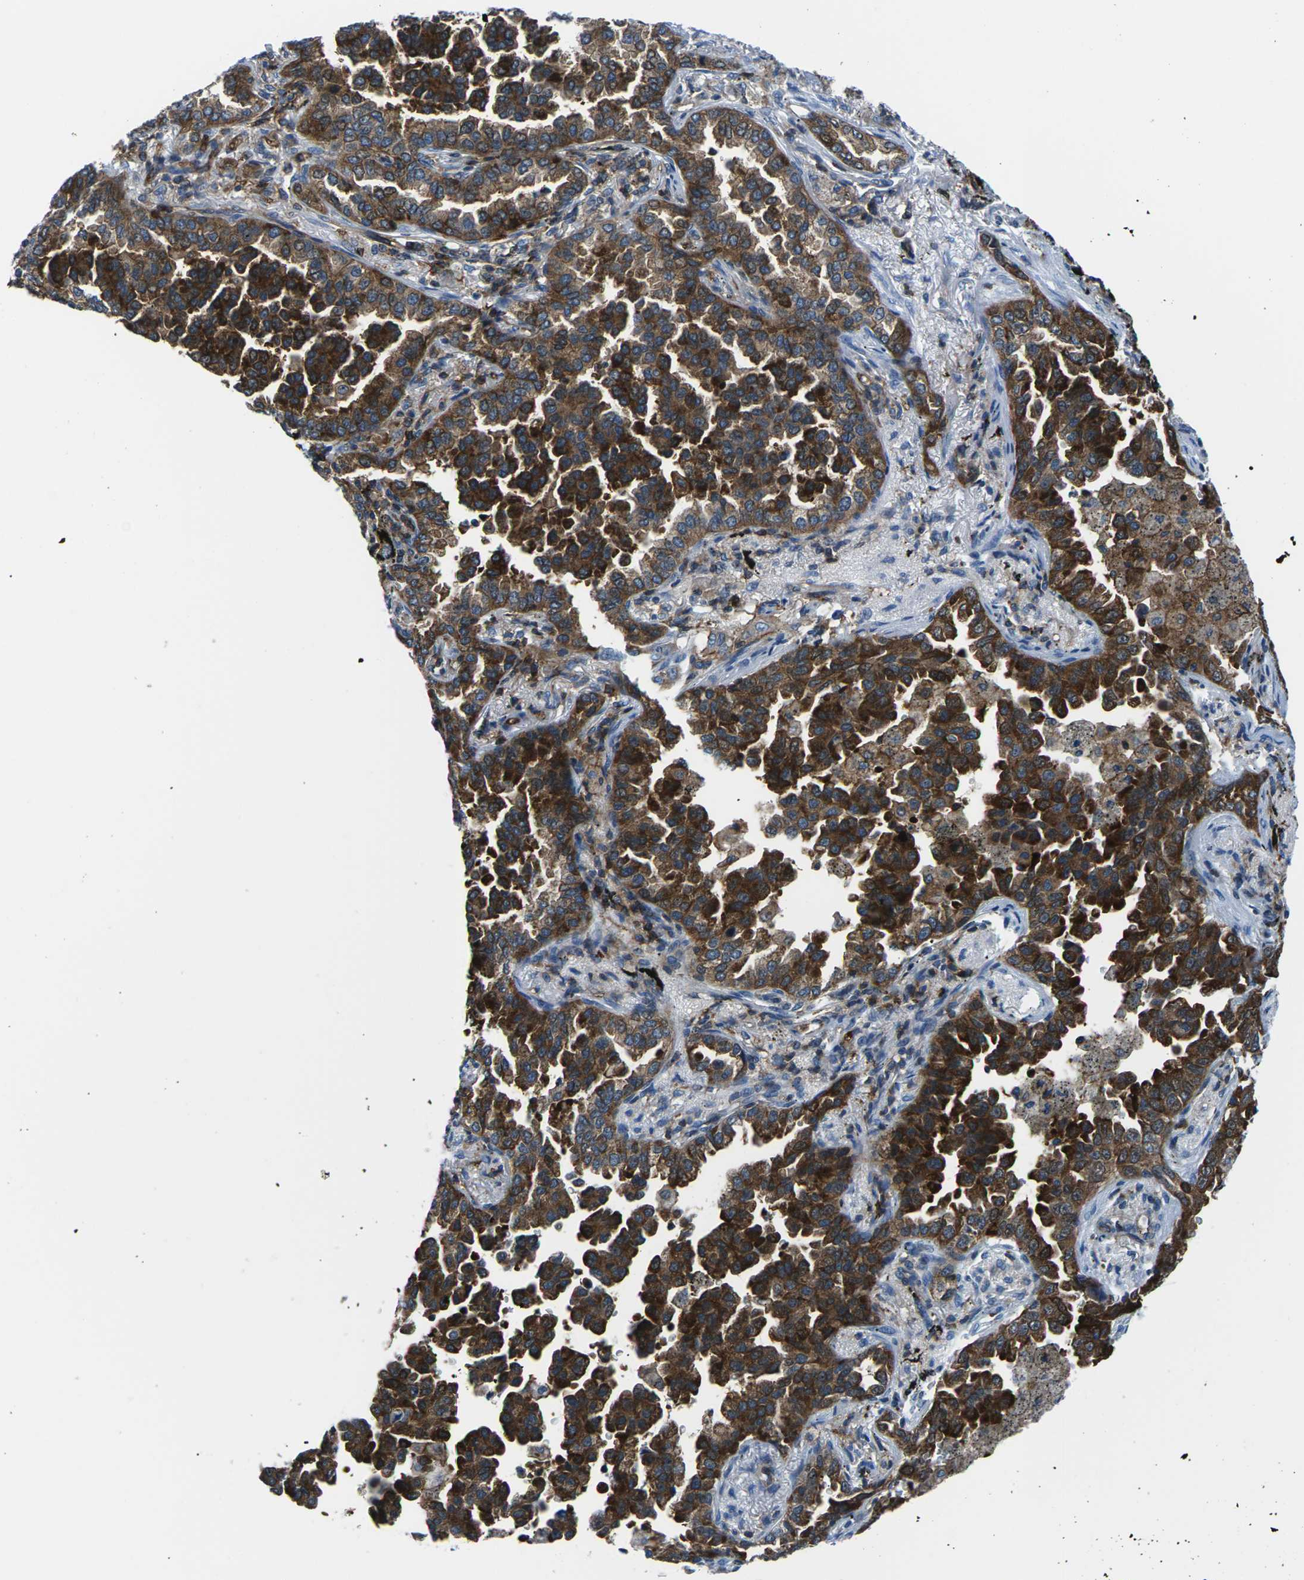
{"staining": {"intensity": "strong", "quantity": ">75%", "location": "cytoplasmic/membranous"}, "tissue": "lung cancer", "cell_type": "Tumor cells", "image_type": "cancer", "snomed": [{"axis": "morphology", "description": "Normal tissue, NOS"}, {"axis": "morphology", "description": "Adenocarcinoma, NOS"}, {"axis": "topography", "description": "Lung"}], "caption": "Lung adenocarcinoma stained for a protein displays strong cytoplasmic/membranous positivity in tumor cells.", "gene": "SOCS4", "patient": {"sex": "male", "age": 59}}